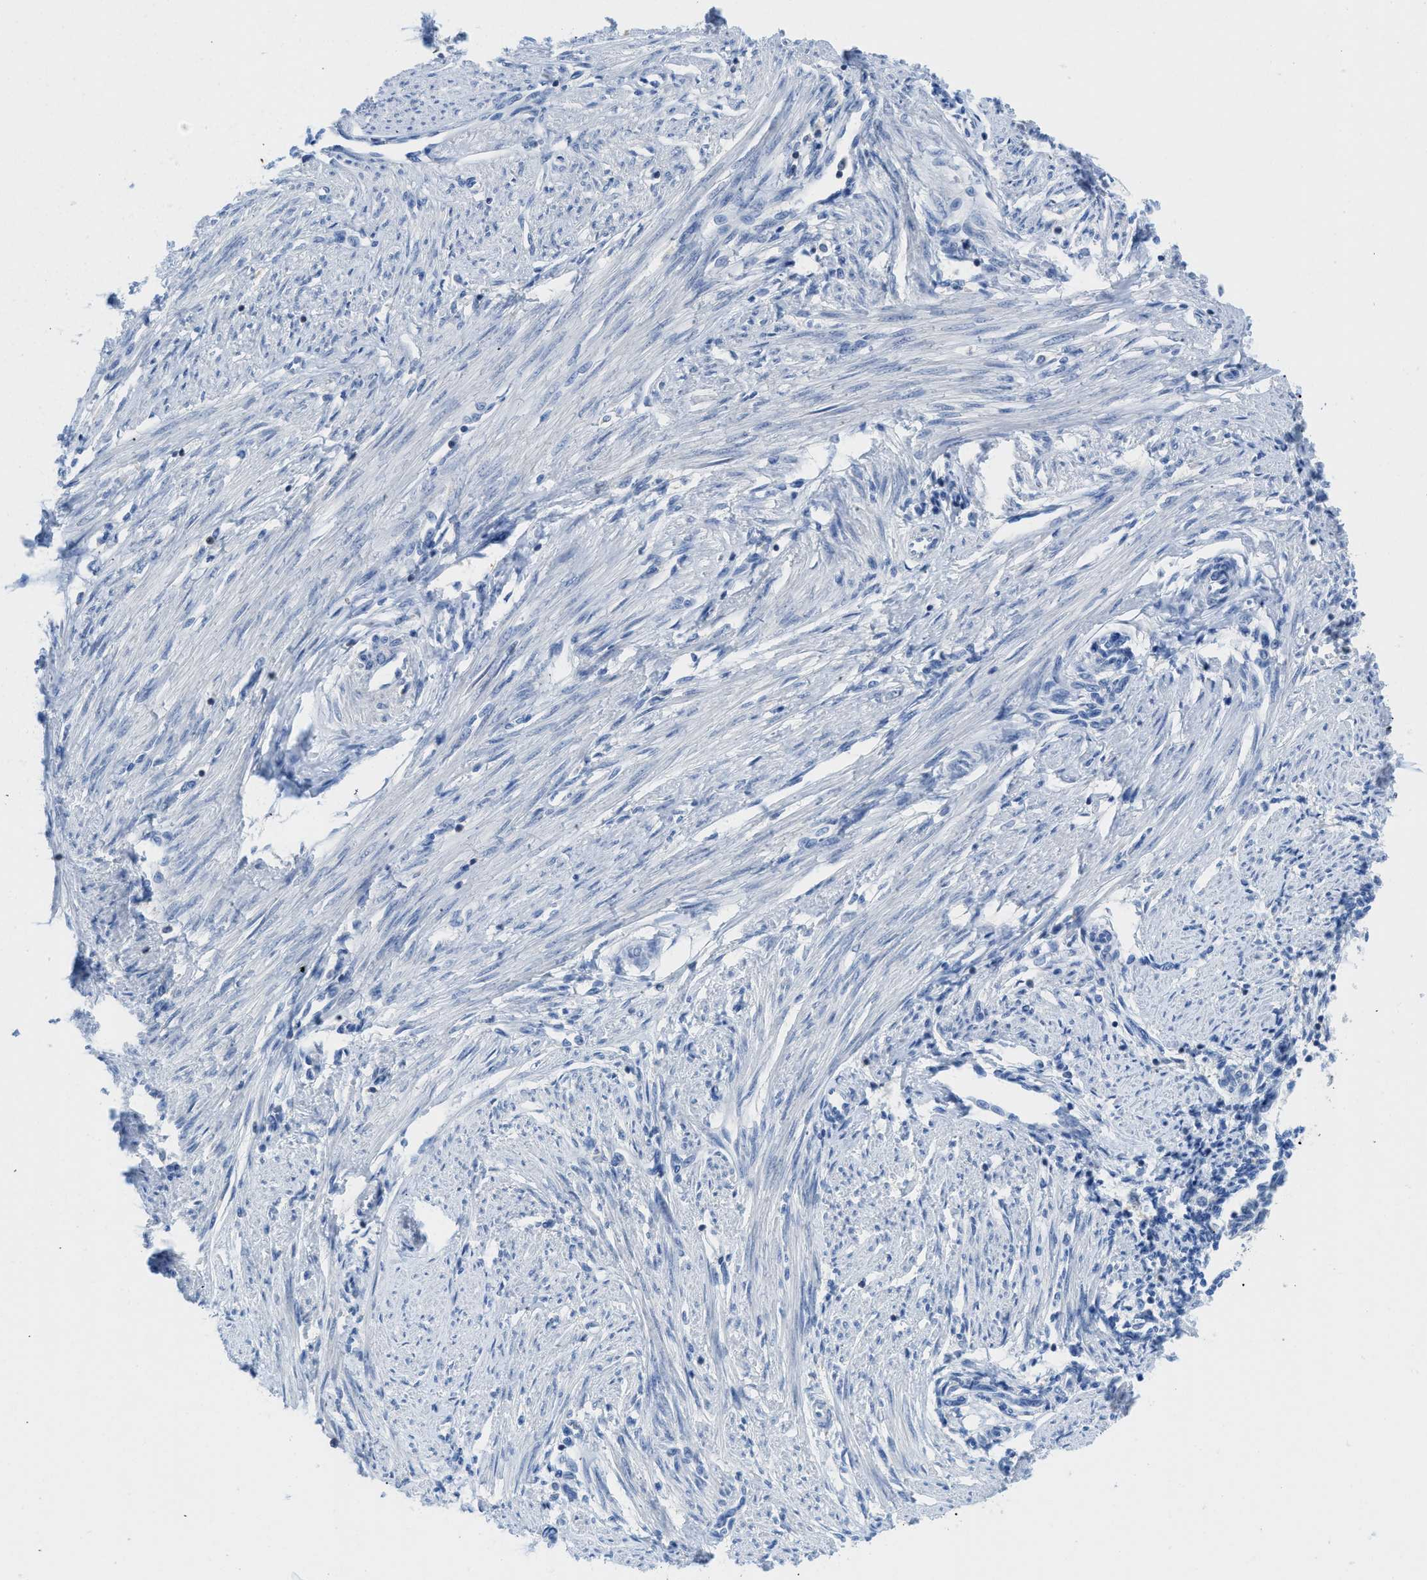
{"staining": {"intensity": "negative", "quantity": "none", "location": "none"}, "tissue": "endometrial cancer", "cell_type": "Tumor cells", "image_type": "cancer", "snomed": [{"axis": "morphology", "description": "Adenocarcinoma, NOS"}, {"axis": "topography", "description": "Endometrium"}], "caption": "Tumor cells show no significant positivity in endometrial cancer.", "gene": "FAM151A", "patient": {"sex": "female", "age": 53}}